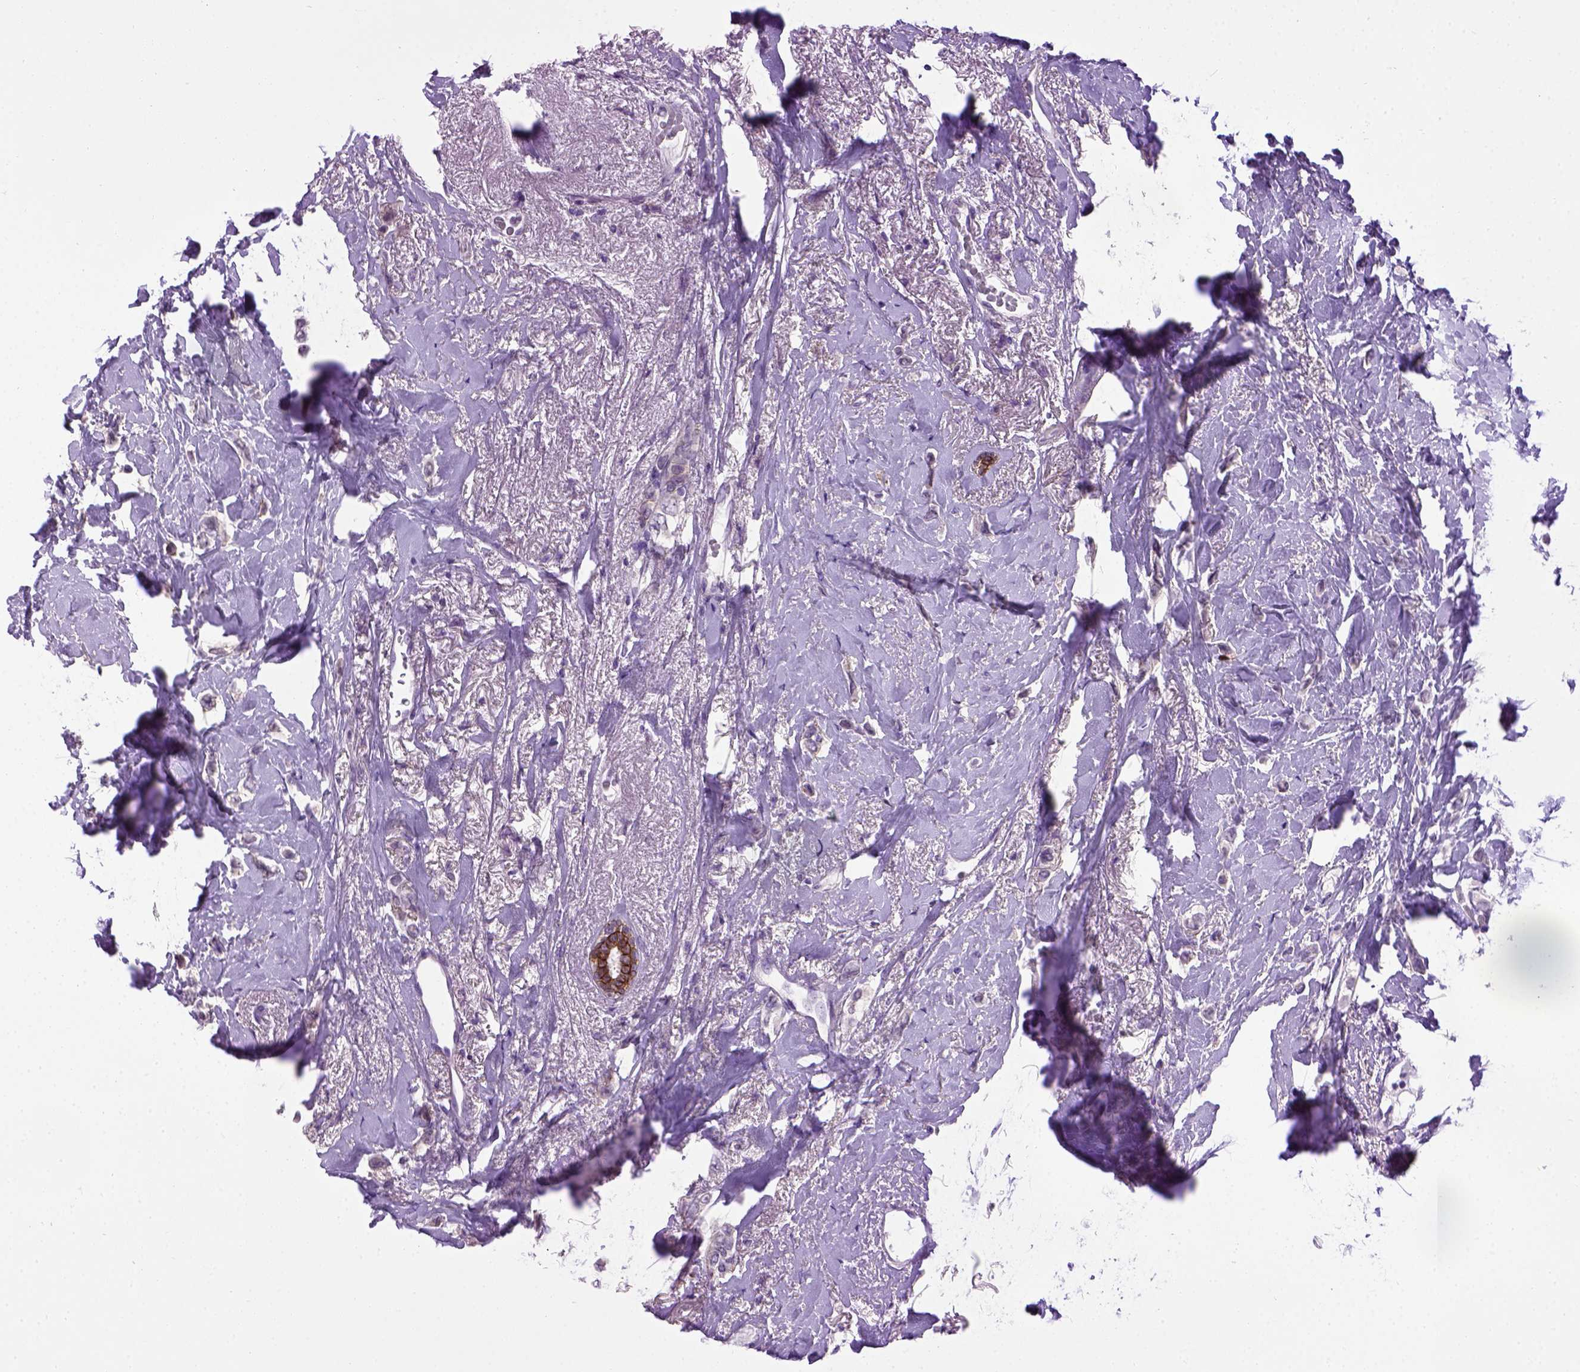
{"staining": {"intensity": "negative", "quantity": "none", "location": "none"}, "tissue": "breast cancer", "cell_type": "Tumor cells", "image_type": "cancer", "snomed": [{"axis": "morphology", "description": "Lobular carcinoma"}, {"axis": "topography", "description": "Breast"}], "caption": "This is a image of immunohistochemistry (IHC) staining of breast cancer, which shows no positivity in tumor cells.", "gene": "CDH1", "patient": {"sex": "female", "age": 66}}